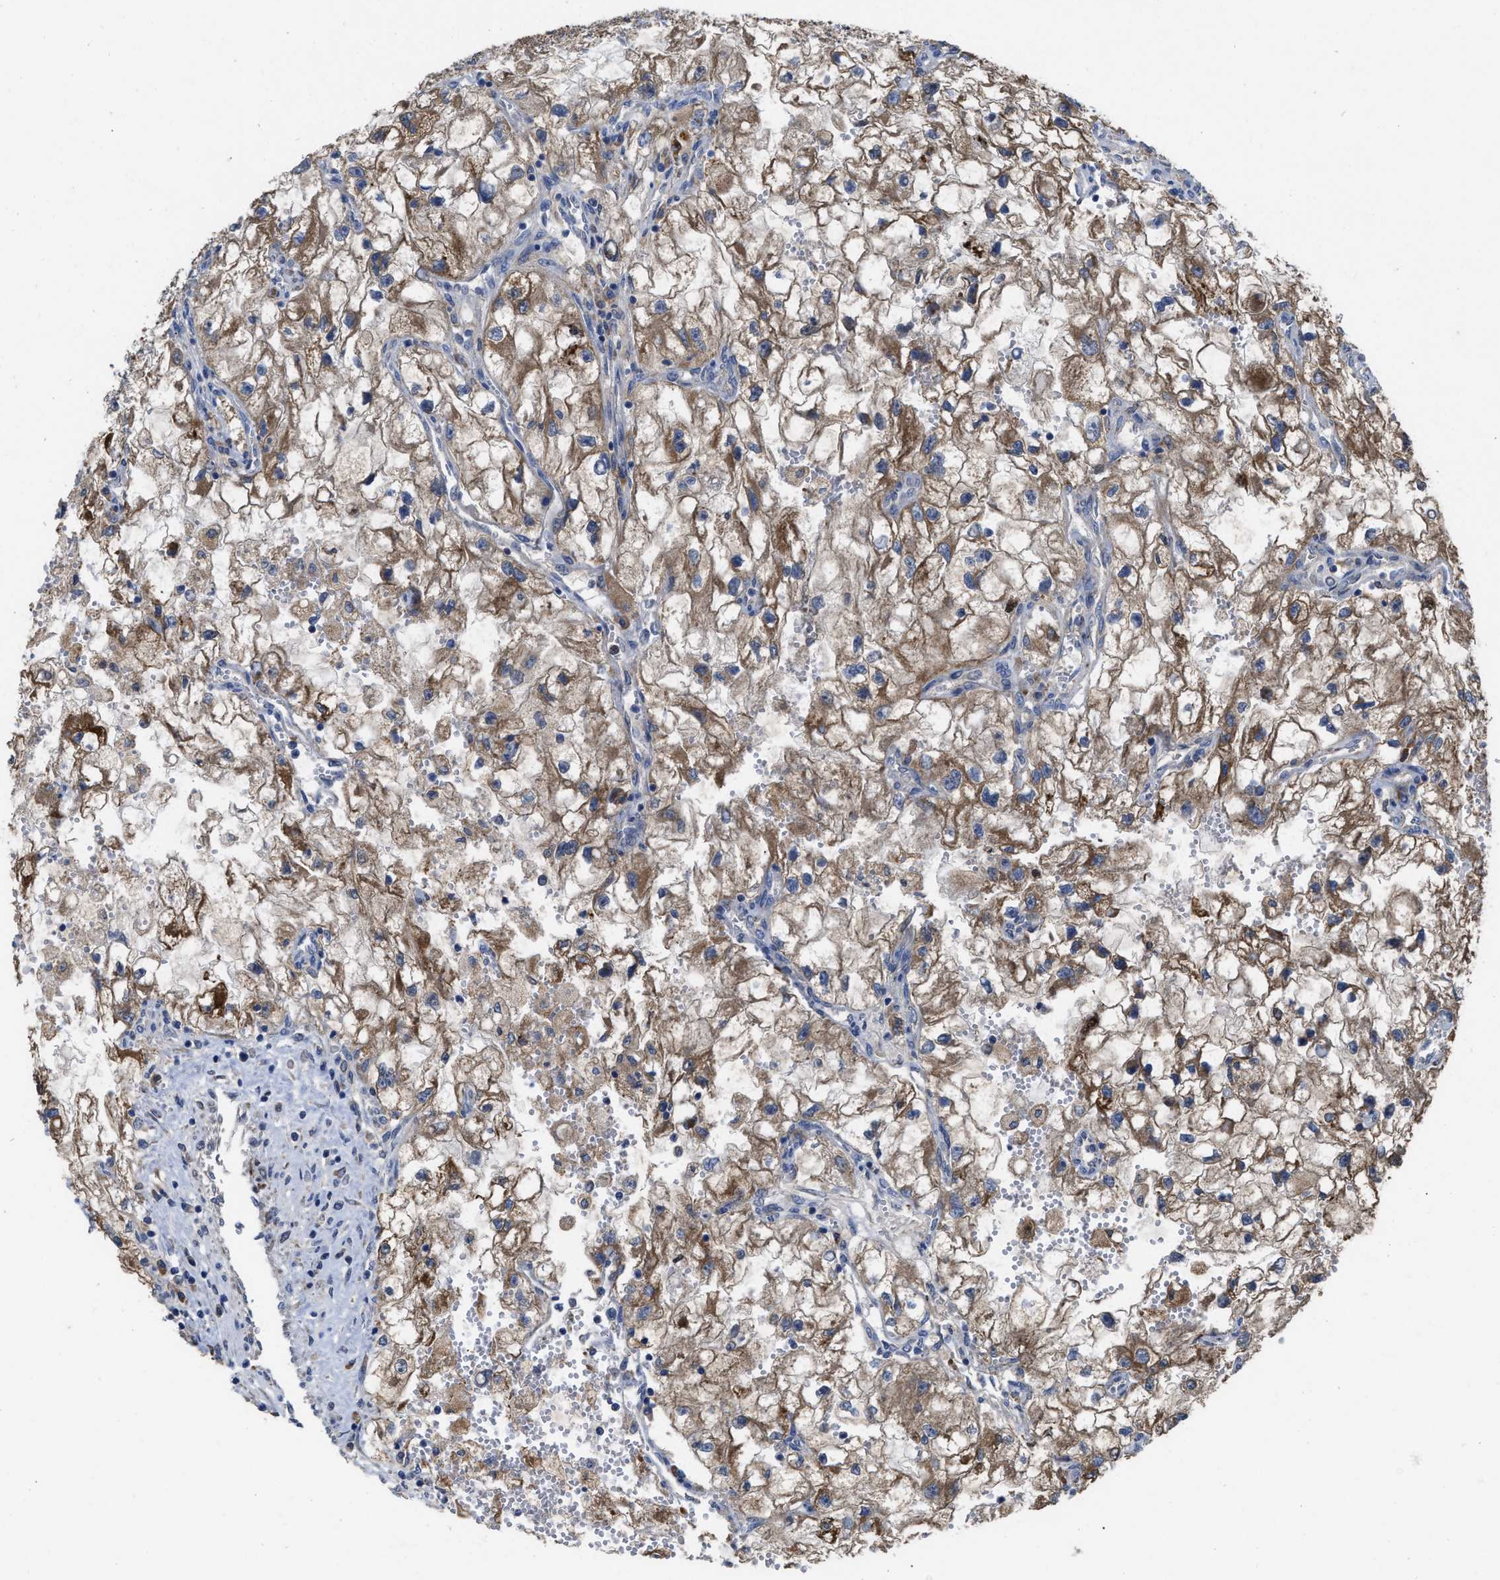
{"staining": {"intensity": "moderate", "quantity": ">75%", "location": "cytoplasmic/membranous"}, "tissue": "renal cancer", "cell_type": "Tumor cells", "image_type": "cancer", "snomed": [{"axis": "morphology", "description": "Adenocarcinoma, NOS"}, {"axis": "topography", "description": "Kidney"}], "caption": "Immunohistochemistry of adenocarcinoma (renal) shows medium levels of moderate cytoplasmic/membranous staining in approximately >75% of tumor cells. (brown staining indicates protein expression, while blue staining denotes nuclei).", "gene": "AK2", "patient": {"sex": "female", "age": 70}}